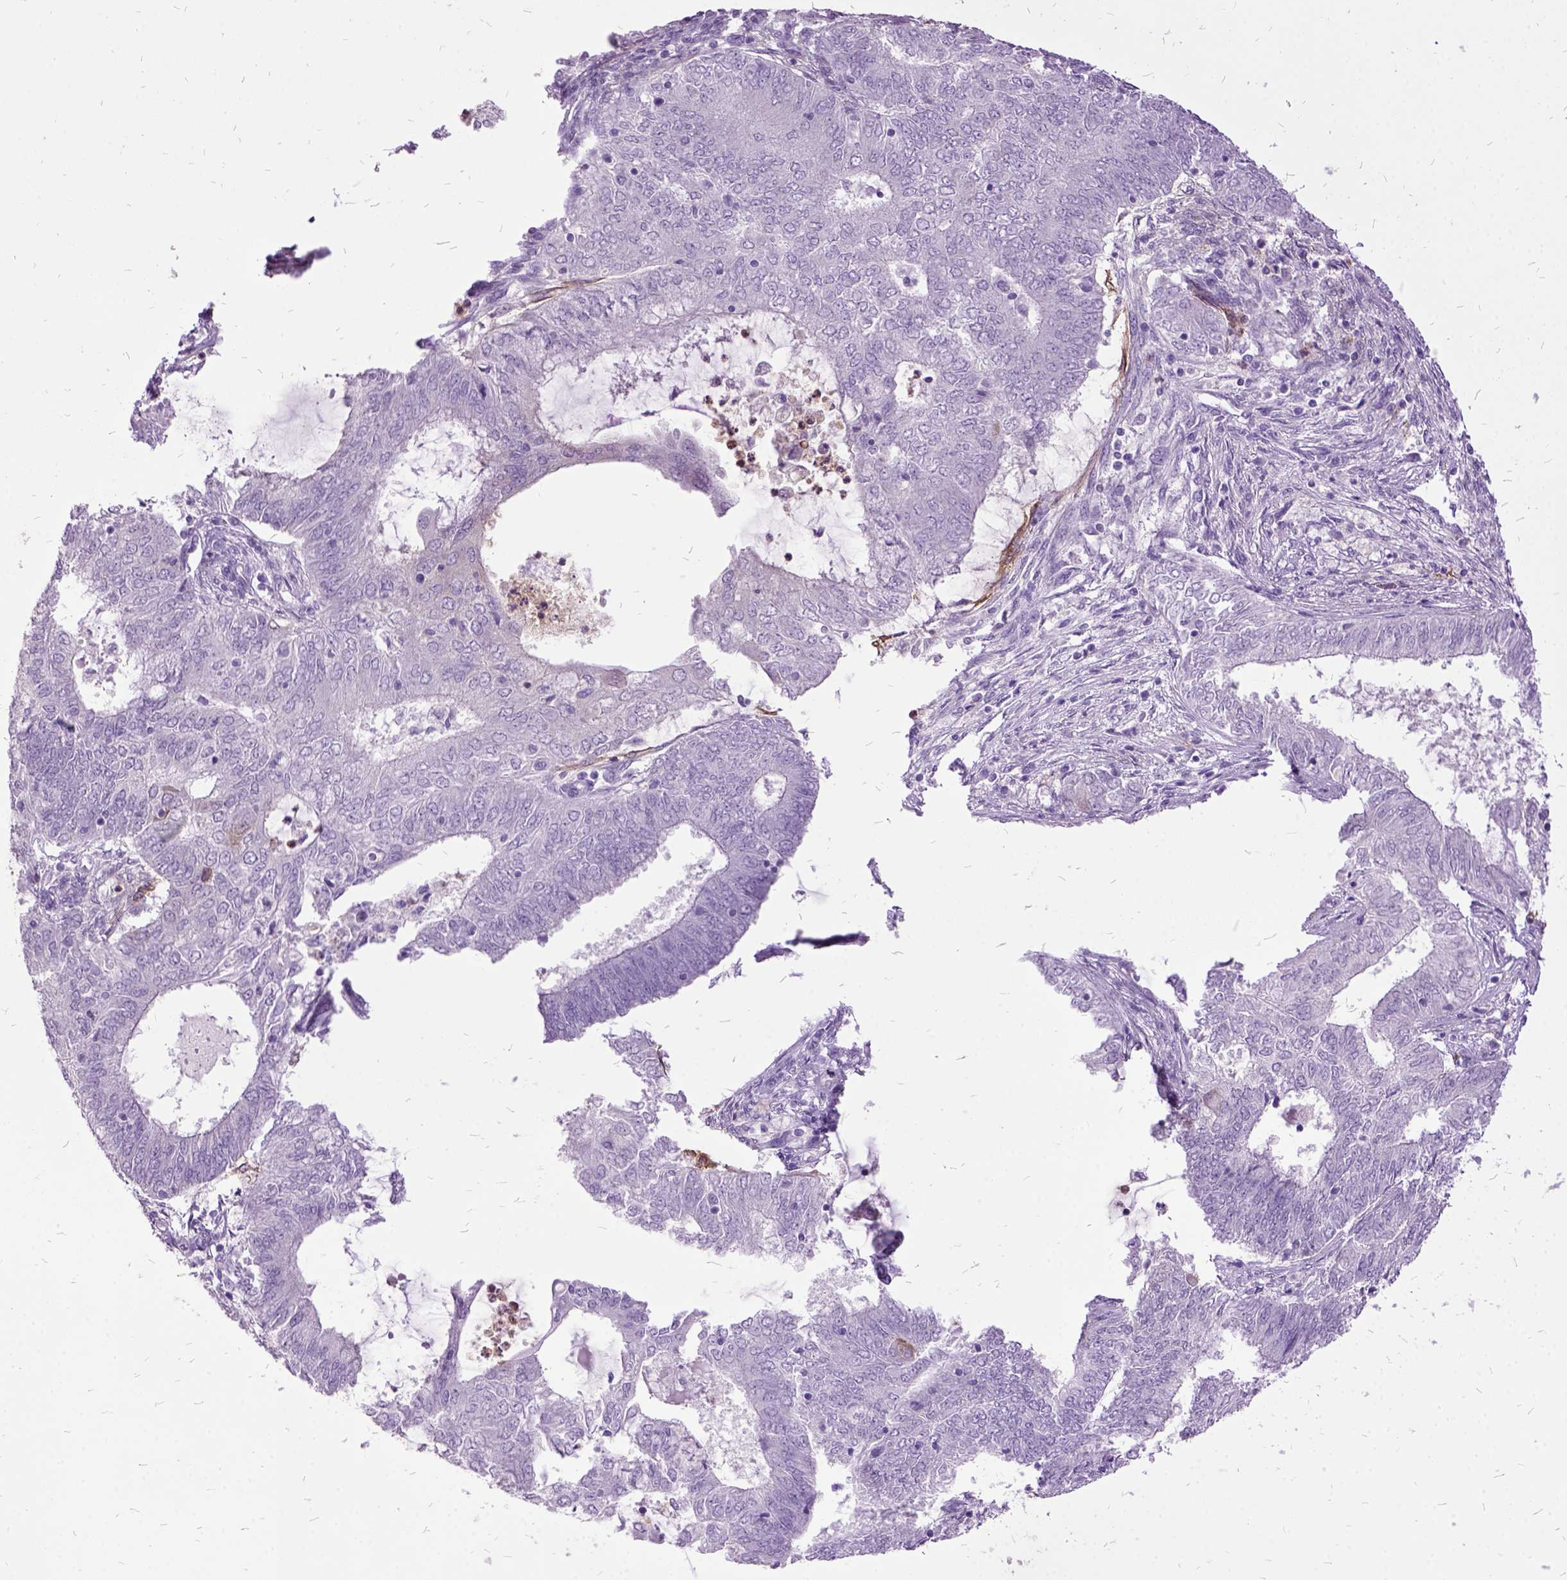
{"staining": {"intensity": "negative", "quantity": "none", "location": "none"}, "tissue": "endometrial cancer", "cell_type": "Tumor cells", "image_type": "cancer", "snomed": [{"axis": "morphology", "description": "Adenocarcinoma, NOS"}, {"axis": "topography", "description": "Endometrium"}], "caption": "There is no significant expression in tumor cells of adenocarcinoma (endometrial).", "gene": "MME", "patient": {"sex": "female", "age": 62}}